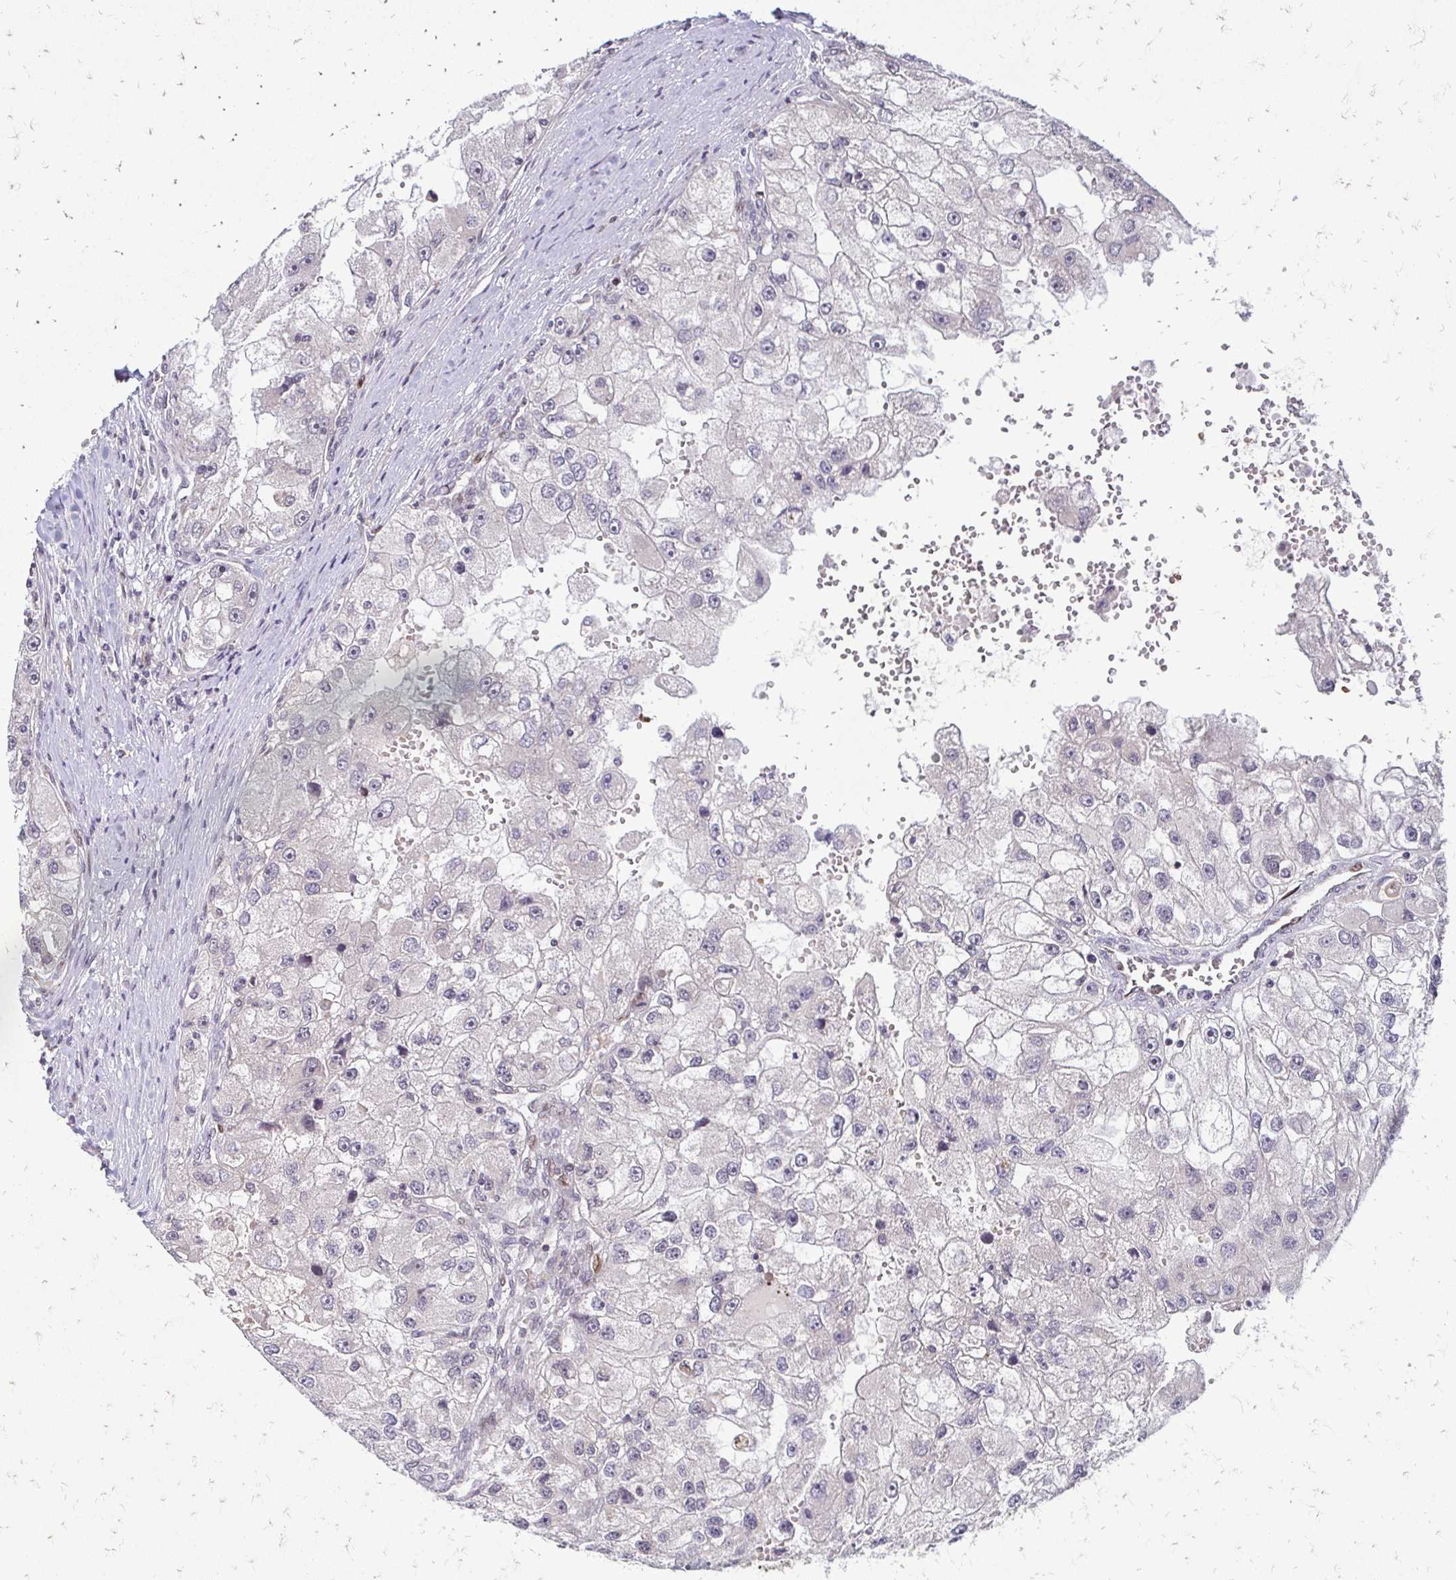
{"staining": {"intensity": "moderate", "quantity": "<25%", "location": "nuclear"}, "tissue": "renal cancer", "cell_type": "Tumor cells", "image_type": "cancer", "snomed": [{"axis": "morphology", "description": "Adenocarcinoma, NOS"}, {"axis": "topography", "description": "Kidney"}], "caption": "About <25% of tumor cells in human renal cancer (adenocarcinoma) display moderate nuclear protein positivity as visualized by brown immunohistochemical staining.", "gene": "TRIR", "patient": {"sex": "male", "age": 63}}